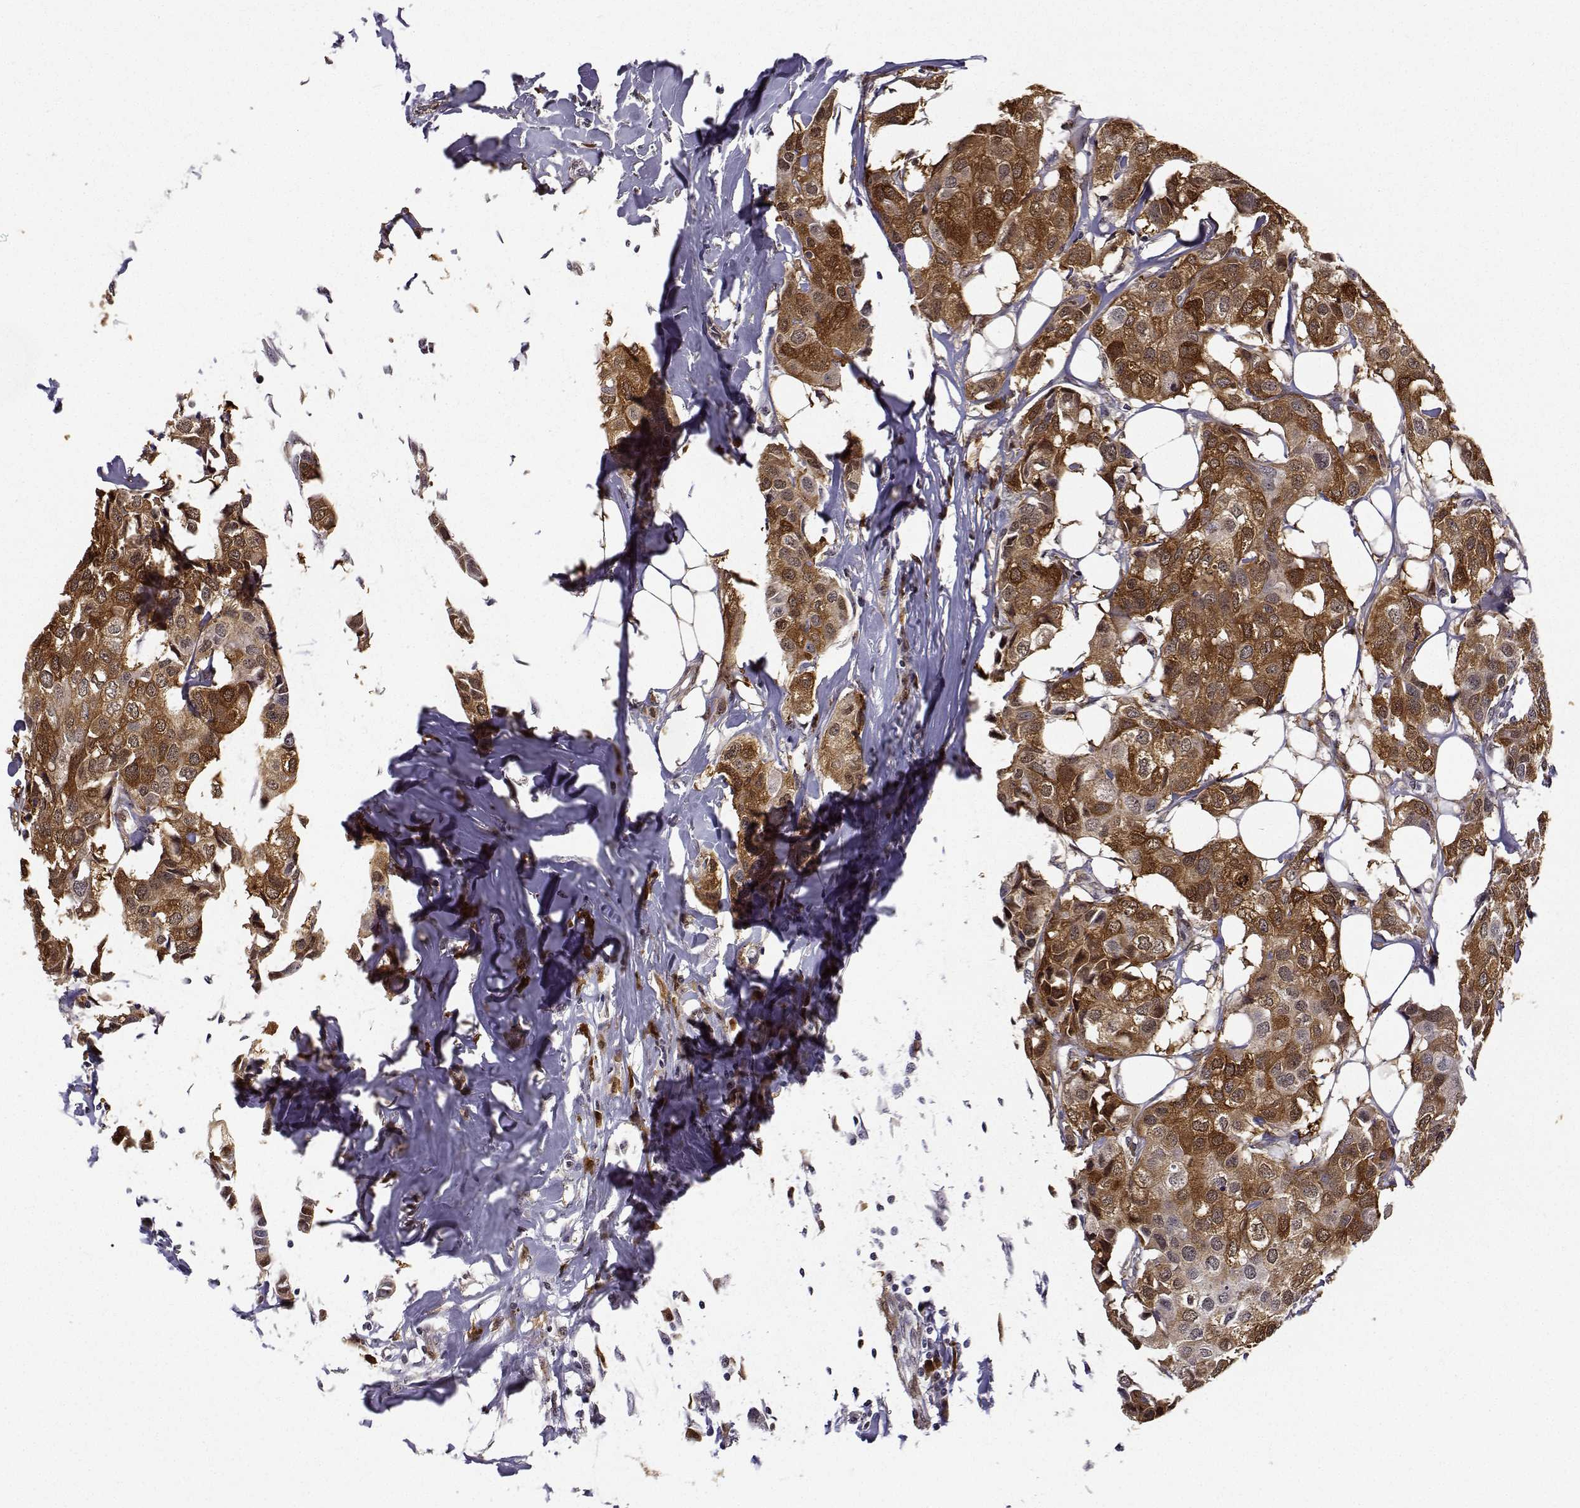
{"staining": {"intensity": "moderate", "quantity": ">75%", "location": "cytoplasmic/membranous"}, "tissue": "breast cancer", "cell_type": "Tumor cells", "image_type": "cancer", "snomed": [{"axis": "morphology", "description": "Duct carcinoma"}, {"axis": "topography", "description": "Breast"}], "caption": "Human breast infiltrating ductal carcinoma stained for a protein (brown) shows moderate cytoplasmic/membranous positive positivity in about >75% of tumor cells.", "gene": "PHGDH", "patient": {"sex": "female", "age": 80}}